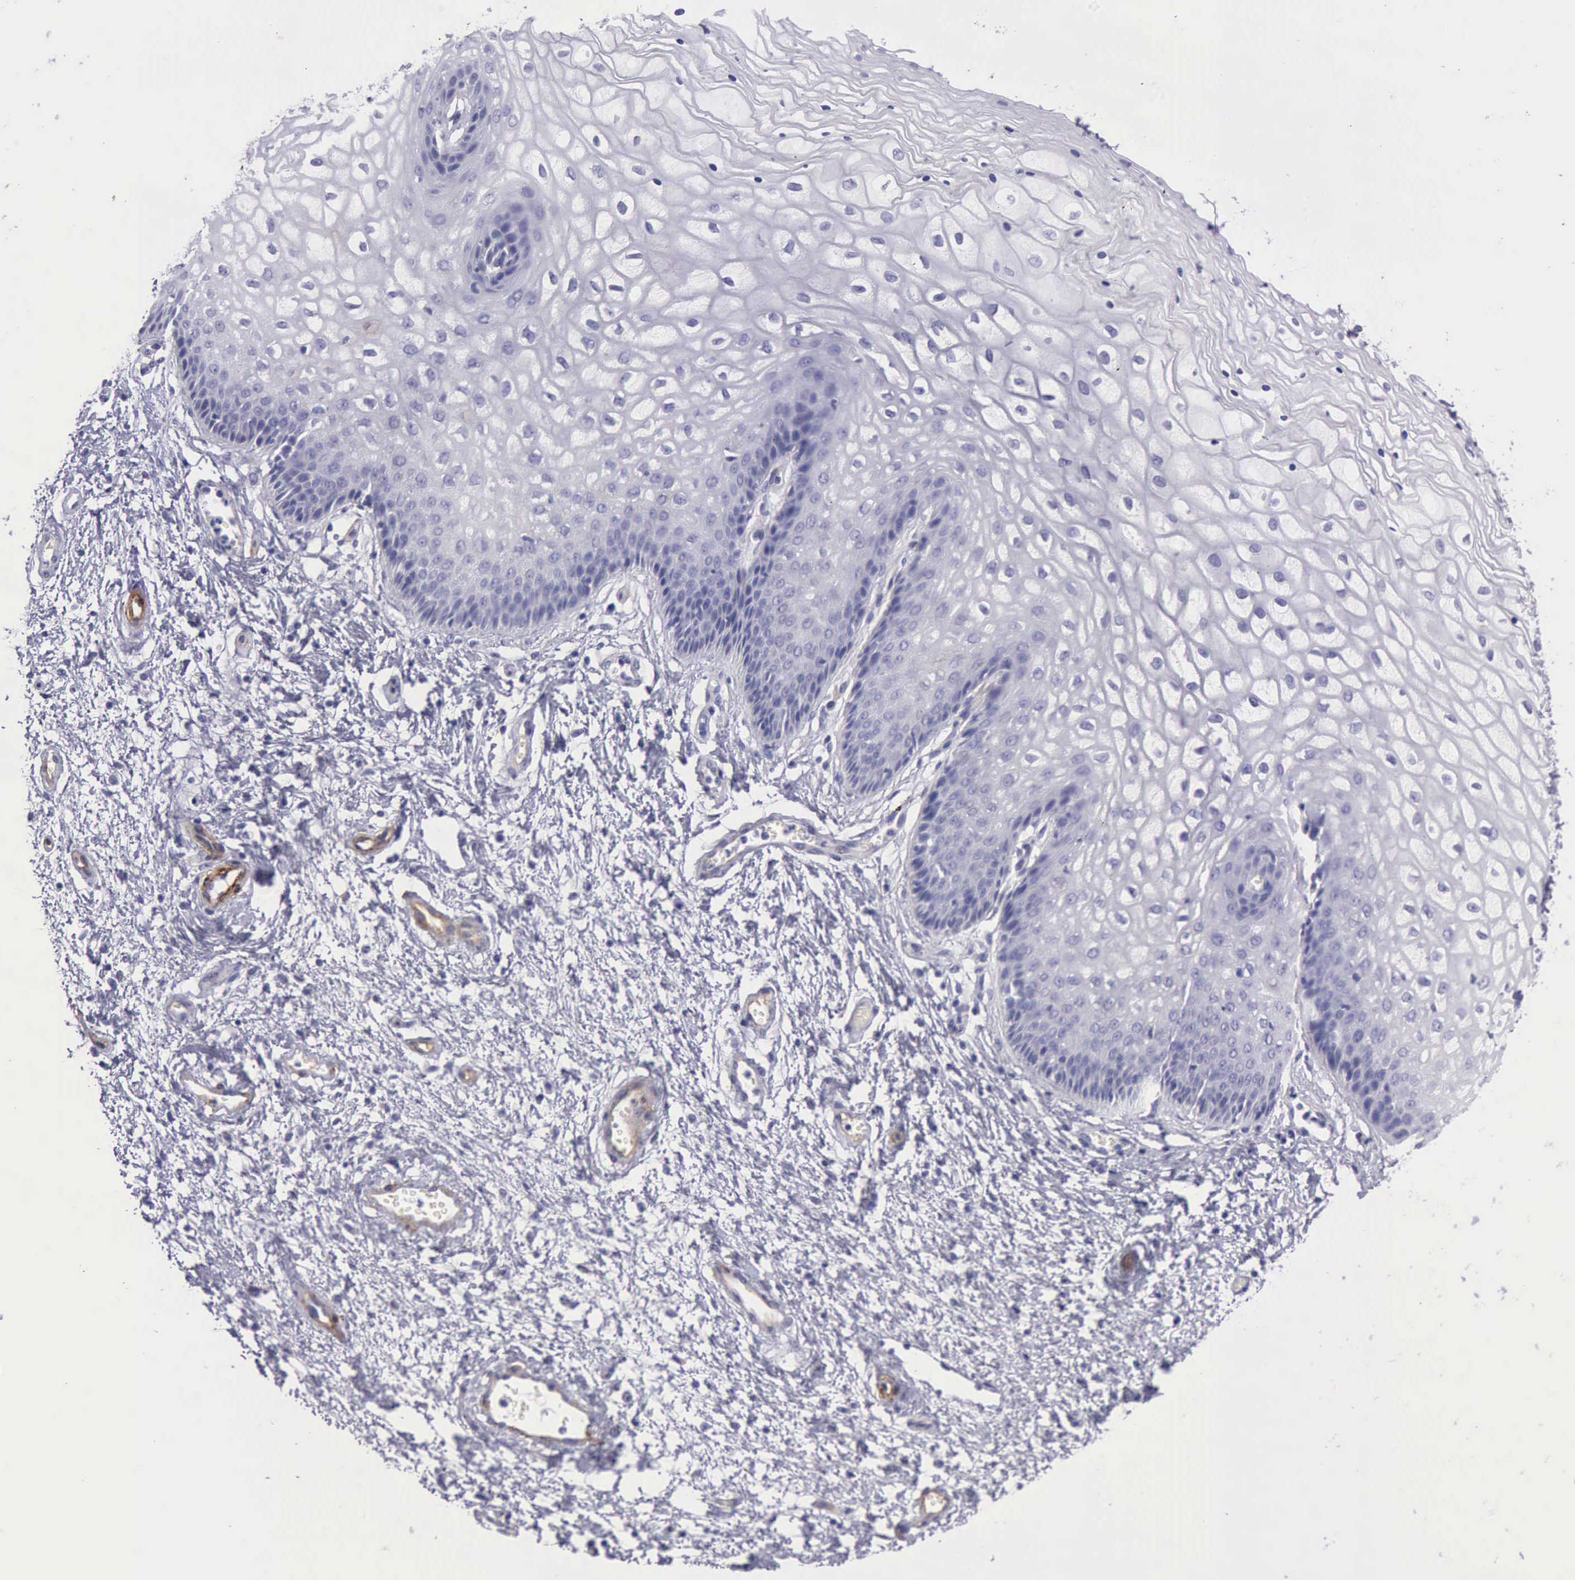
{"staining": {"intensity": "negative", "quantity": "none", "location": "none"}, "tissue": "vagina", "cell_type": "Squamous epithelial cells", "image_type": "normal", "snomed": [{"axis": "morphology", "description": "Normal tissue, NOS"}, {"axis": "topography", "description": "Vagina"}], "caption": "Photomicrograph shows no protein positivity in squamous epithelial cells of normal vagina.", "gene": "AOC3", "patient": {"sex": "female", "age": 34}}